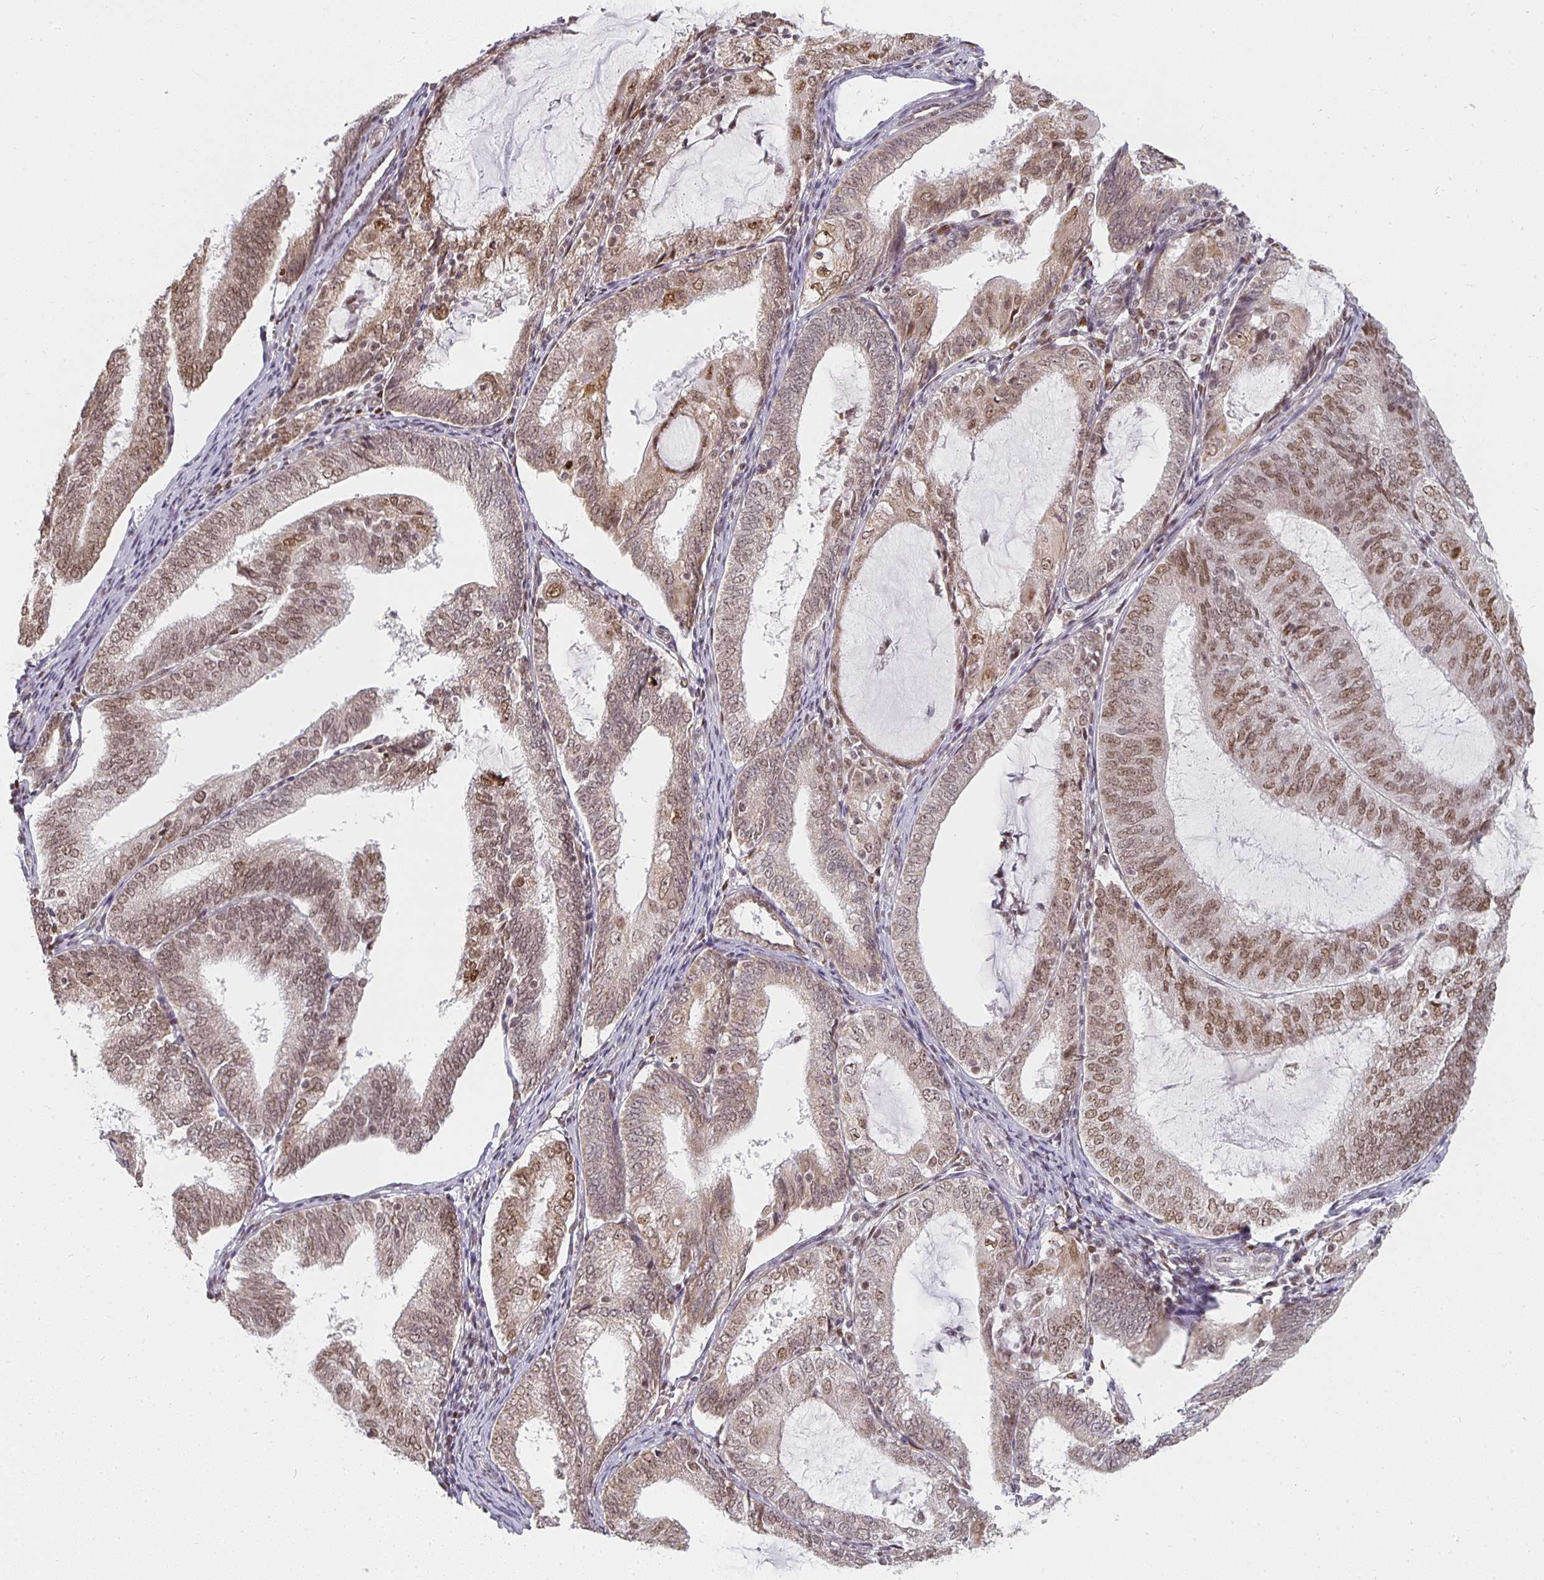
{"staining": {"intensity": "moderate", "quantity": ">75%", "location": "nuclear"}, "tissue": "endometrial cancer", "cell_type": "Tumor cells", "image_type": "cancer", "snomed": [{"axis": "morphology", "description": "Adenocarcinoma, NOS"}, {"axis": "topography", "description": "Endometrium"}], "caption": "Immunohistochemical staining of adenocarcinoma (endometrial) displays moderate nuclear protein expression in about >75% of tumor cells.", "gene": "SMARCA2", "patient": {"sex": "female", "age": 81}}